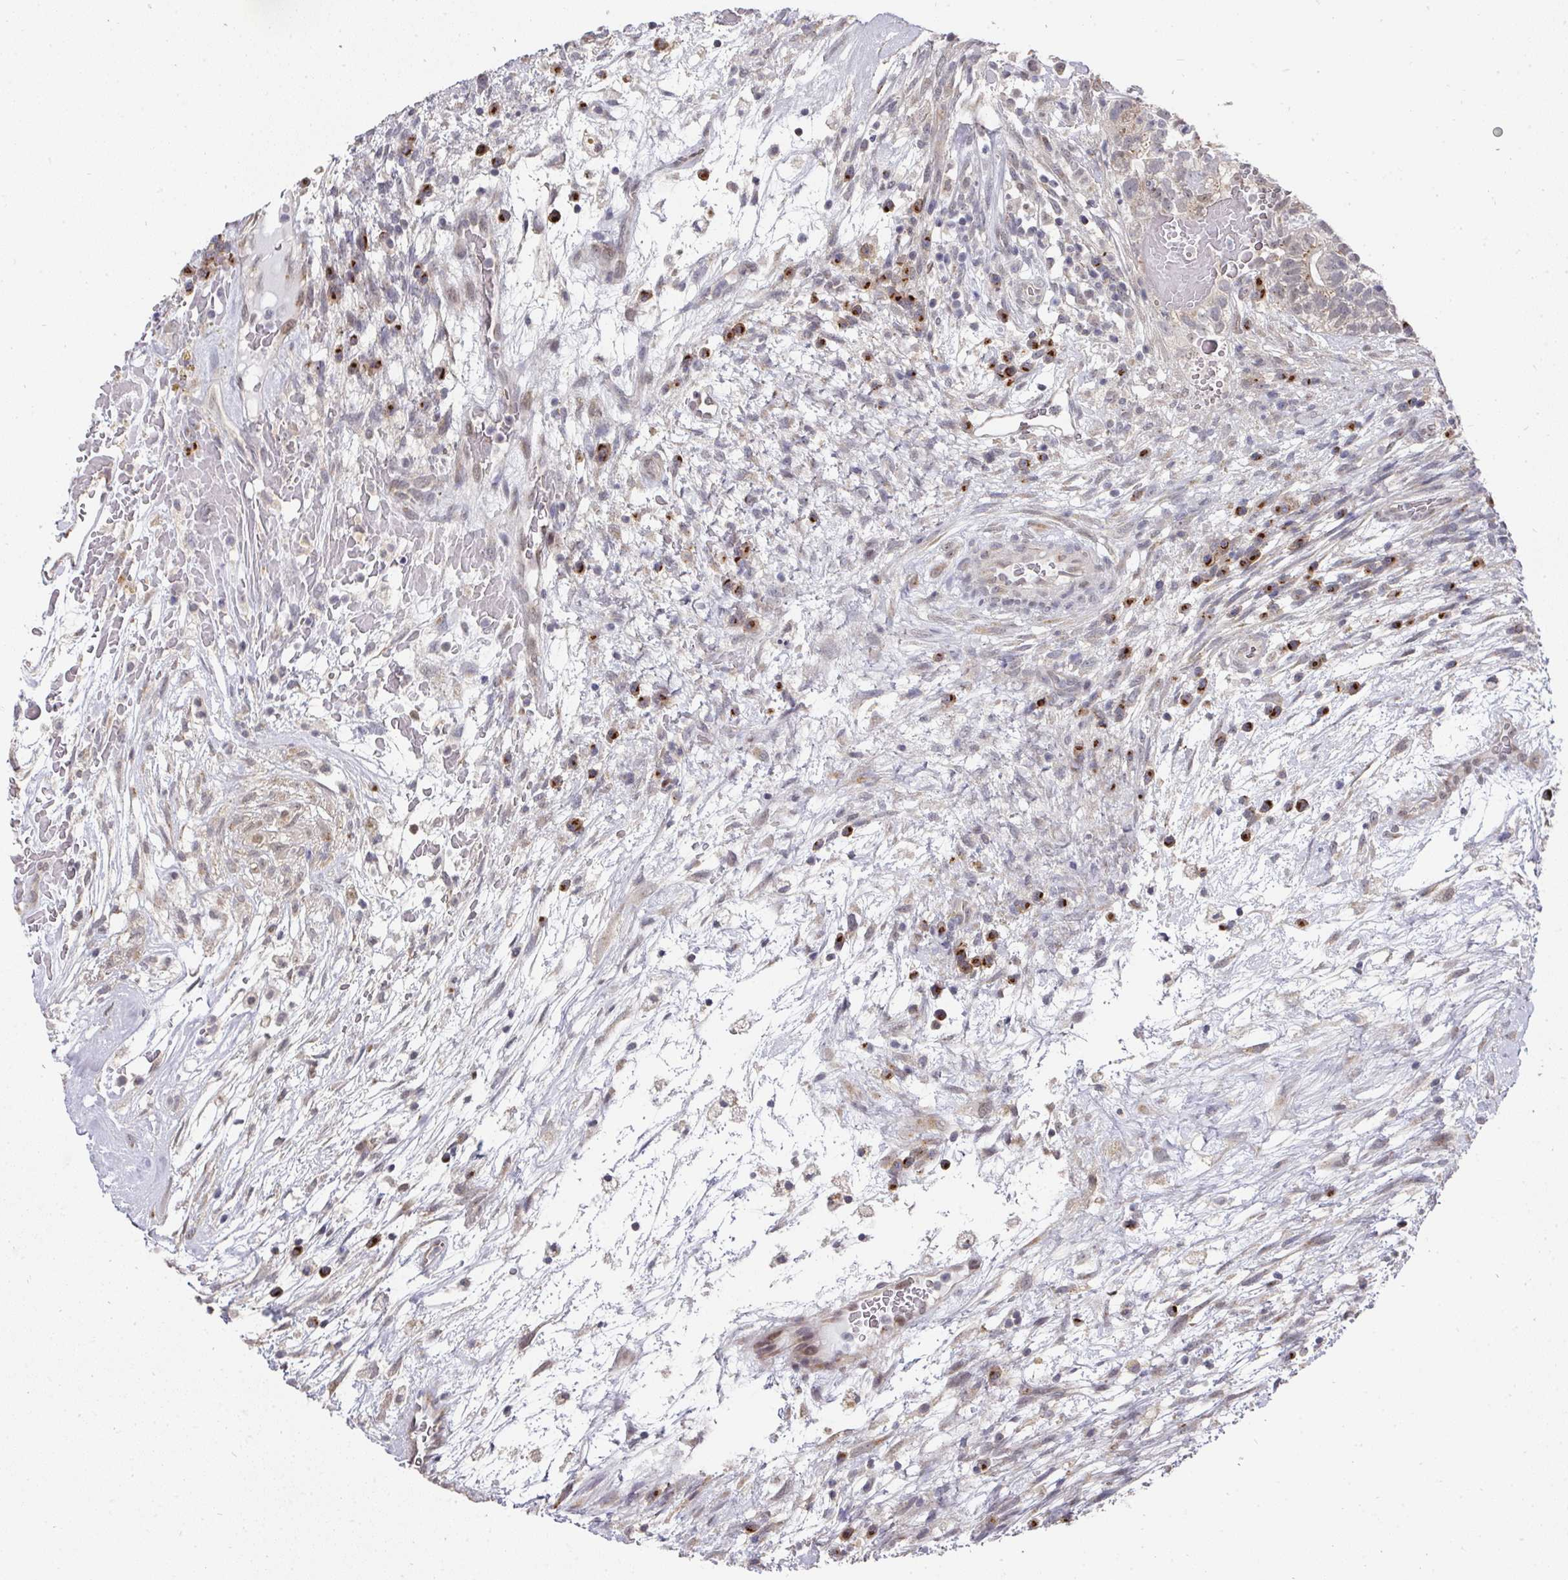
{"staining": {"intensity": "negative", "quantity": "none", "location": "none"}, "tissue": "testis cancer", "cell_type": "Tumor cells", "image_type": "cancer", "snomed": [{"axis": "morphology", "description": "Carcinoma, Embryonal, NOS"}, {"axis": "topography", "description": "Testis"}], "caption": "An IHC histopathology image of testis cancer is shown. There is no staining in tumor cells of testis cancer. (Brightfield microscopy of DAB immunohistochemistry (IHC) at high magnification).", "gene": "C18orf25", "patient": {"sex": "male", "age": 32}}